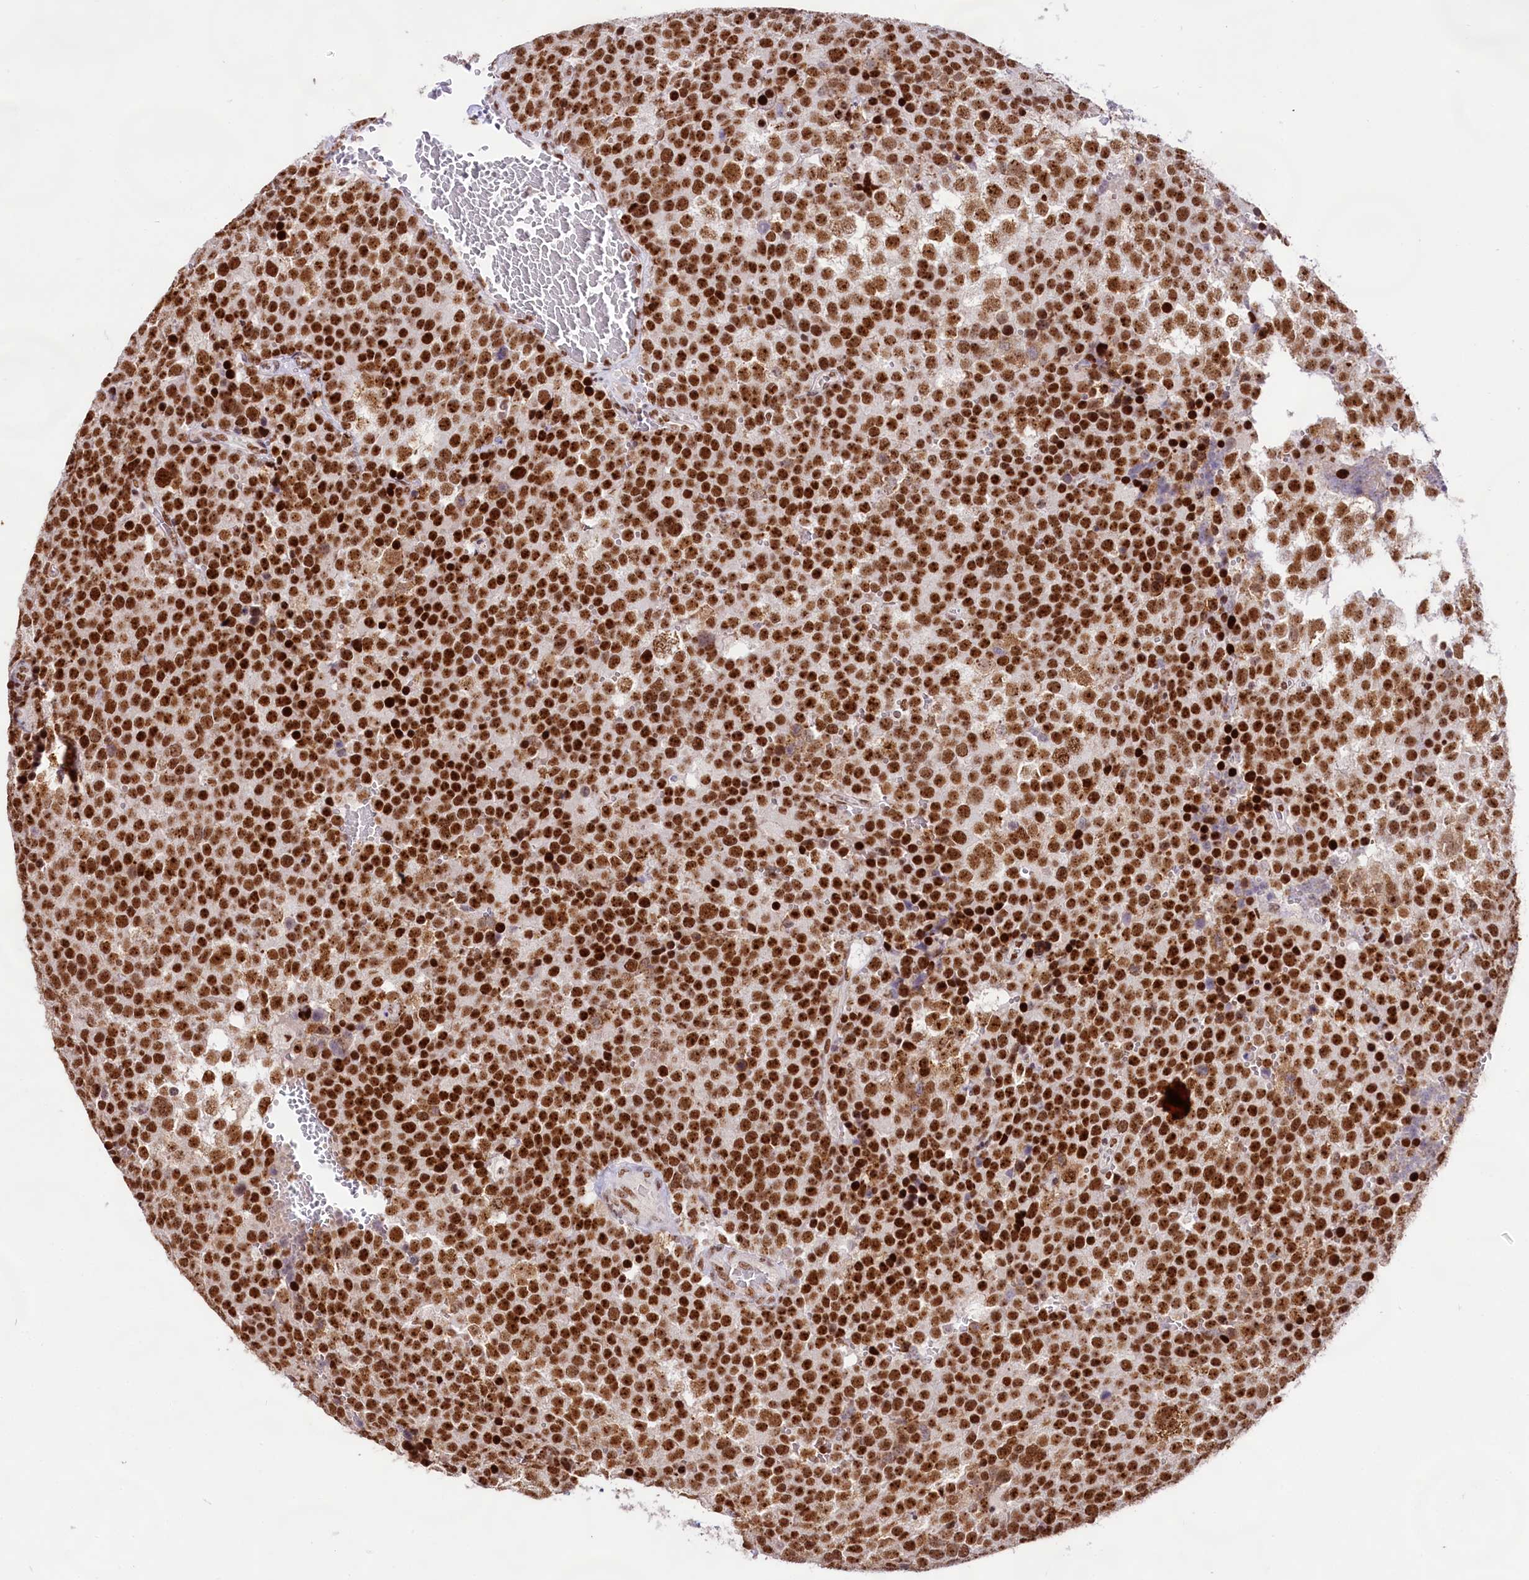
{"staining": {"intensity": "strong", "quantity": ">75%", "location": "nuclear"}, "tissue": "testis cancer", "cell_type": "Tumor cells", "image_type": "cancer", "snomed": [{"axis": "morphology", "description": "Seminoma, NOS"}, {"axis": "topography", "description": "Testis"}], "caption": "This photomicrograph displays immunohistochemistry (IHC) staining of human seminoma (testis), with high strong nuclear positivity in approximately >75% of tumor cells.", "gene": "HIRA", "patient": {"sex": "male", "age": 71}}